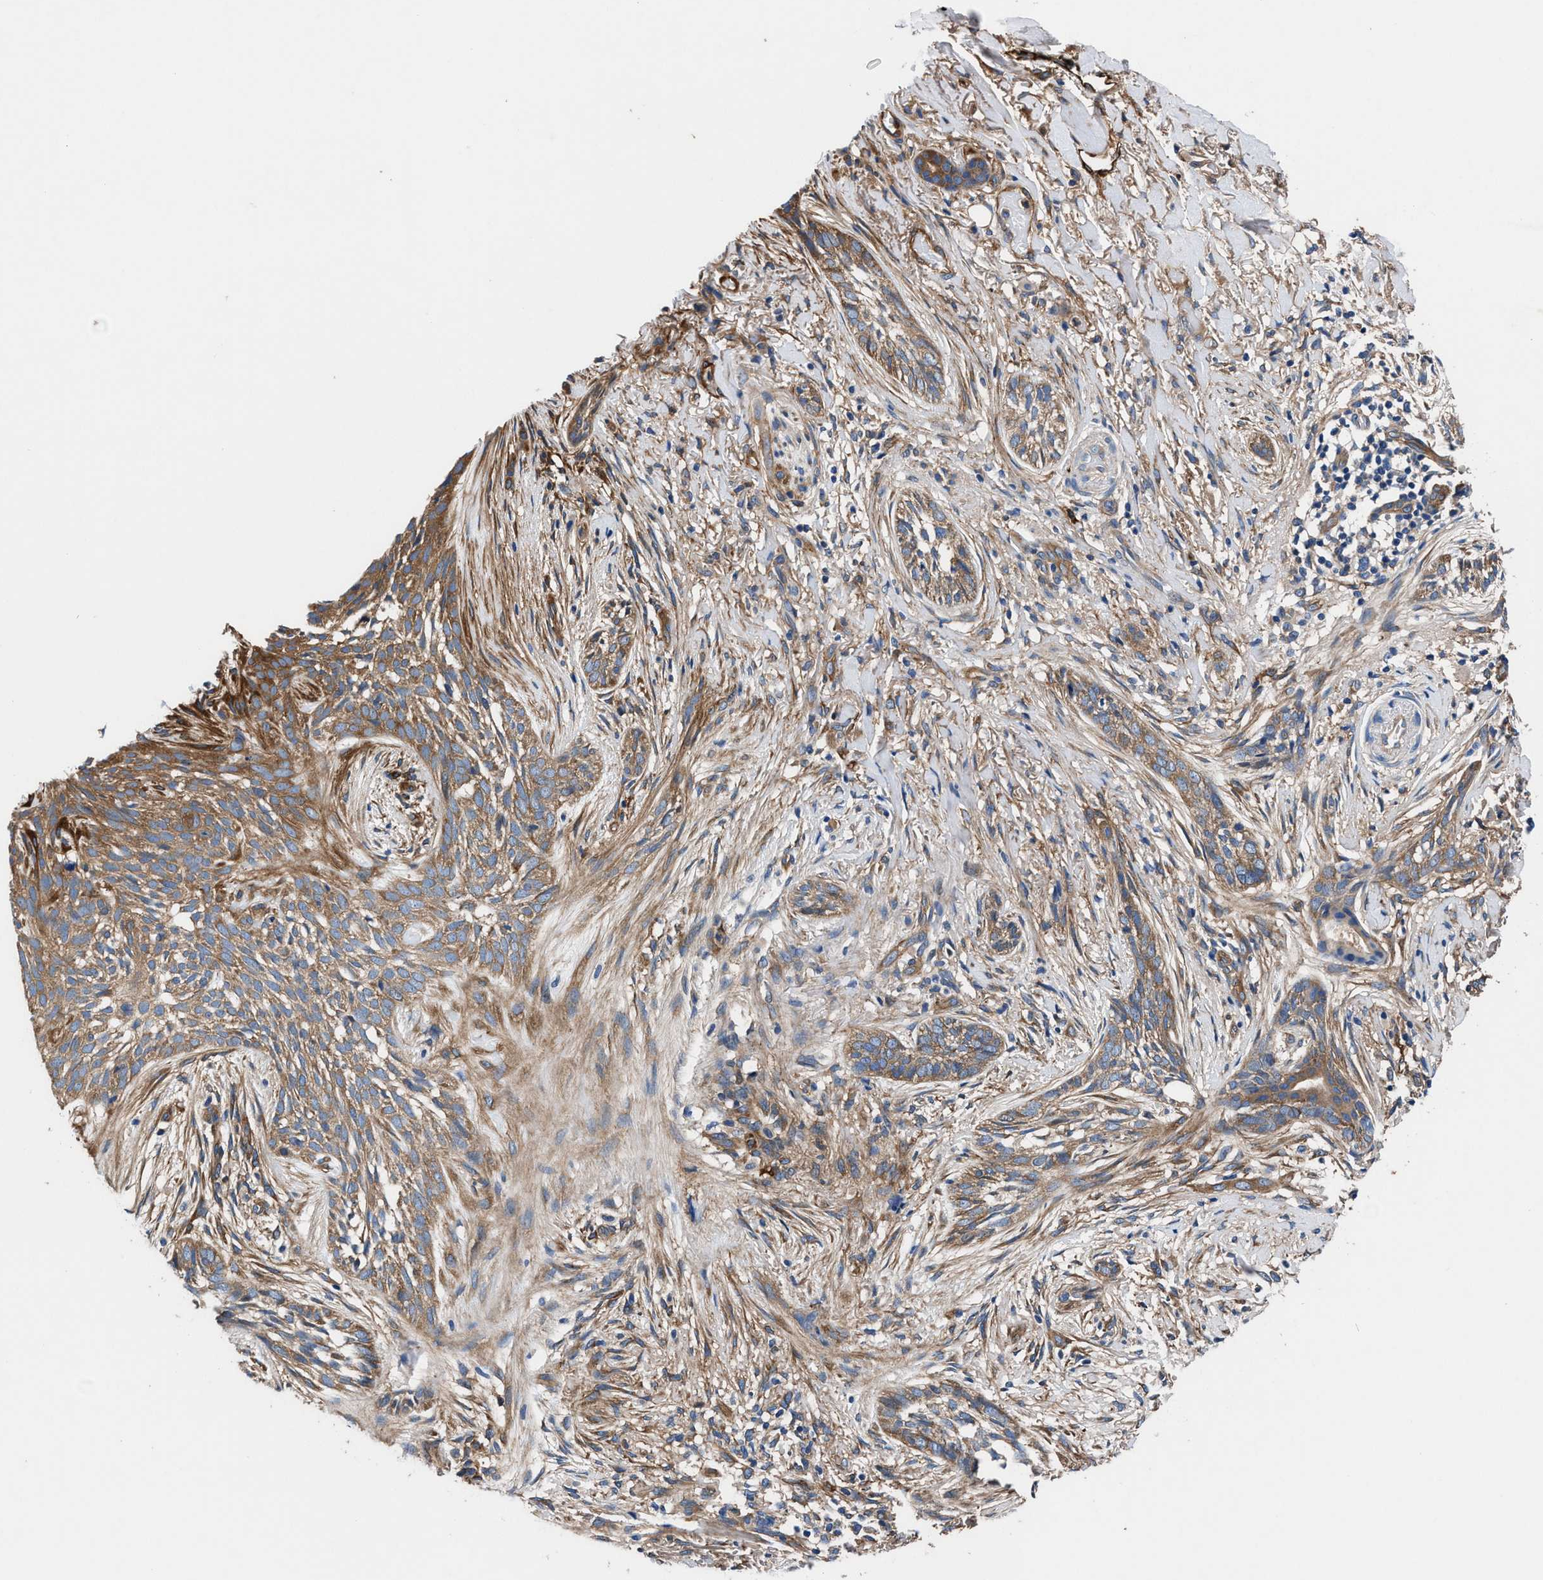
{"staining": {"intensity": "moderate", "quantity": ">75%", "location": "cytoplasmic/membranous"}, "tissue": "skin cancer", "cell_type": "Tumor cells", "image_type": "cancer", "snomed": [{"axis": "morphology", "description": "Basal cell carcinoma"}, {"axis": "topography", "description": "Skin"}], "caption": "Skin cancer stained for a protein demonstrates moderate cytoplasmic/membranous positivity in tumor cells.", "gene": "SH3GL1", "patient": {"sex": "female", "age": 88}}